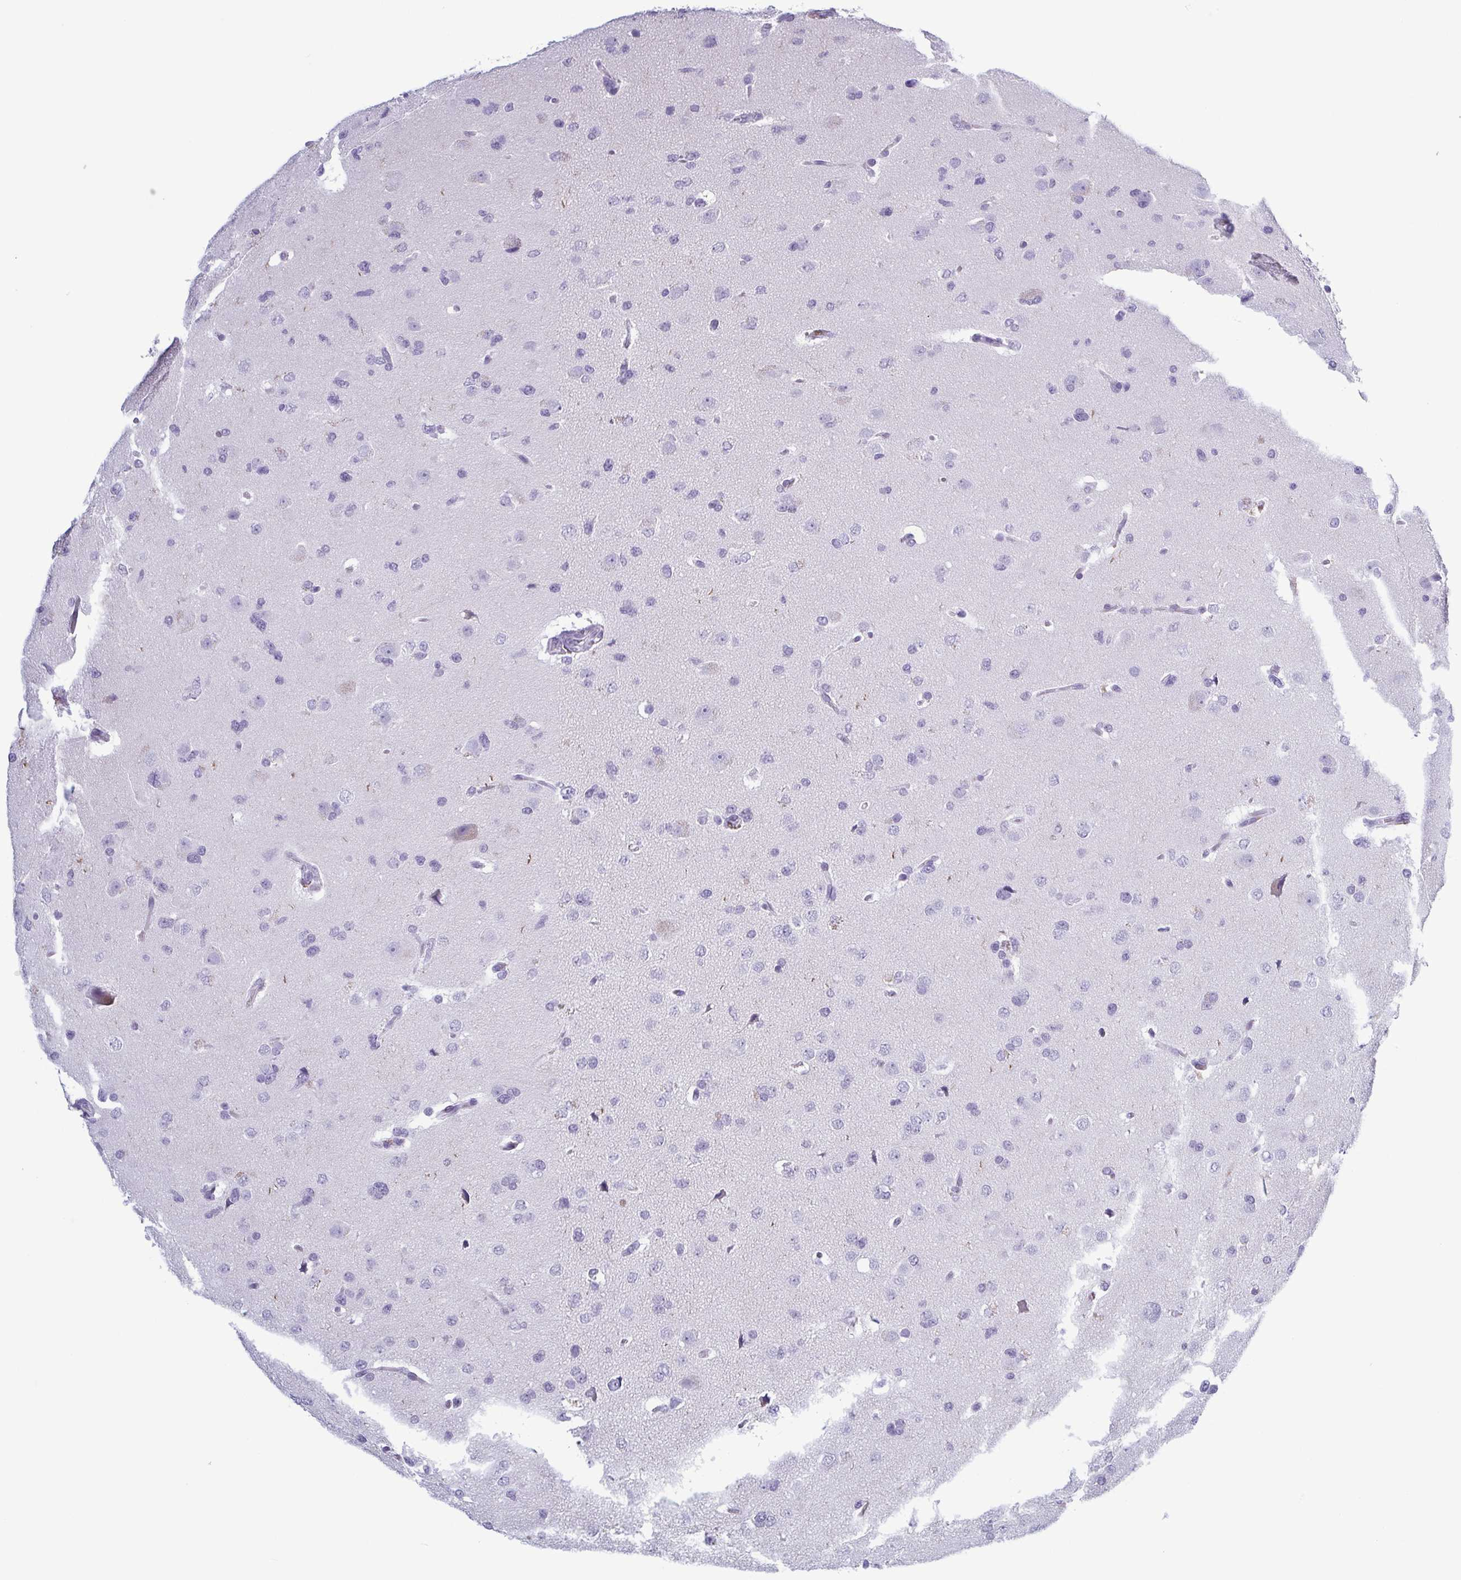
{"staining": {"intensity": "negative", "quantity": "none", "location": "none"}, "tissue": "glioma", "cell_type": "Tumor cells", "image_type": "cancer", "snomed": [{"axis": "morphology", "description": "Glioma, malignant, Low grade"}, {"axis": "topography", "description": "Brain"}], "caption": "This micrograph is of glioma stained with IHC to label a protein in brown with the nuclei are counter-stained blue. There is no staining in tumor cells.", "gene": "KRT10", "patient": {"sex": "female", "age": 55}}